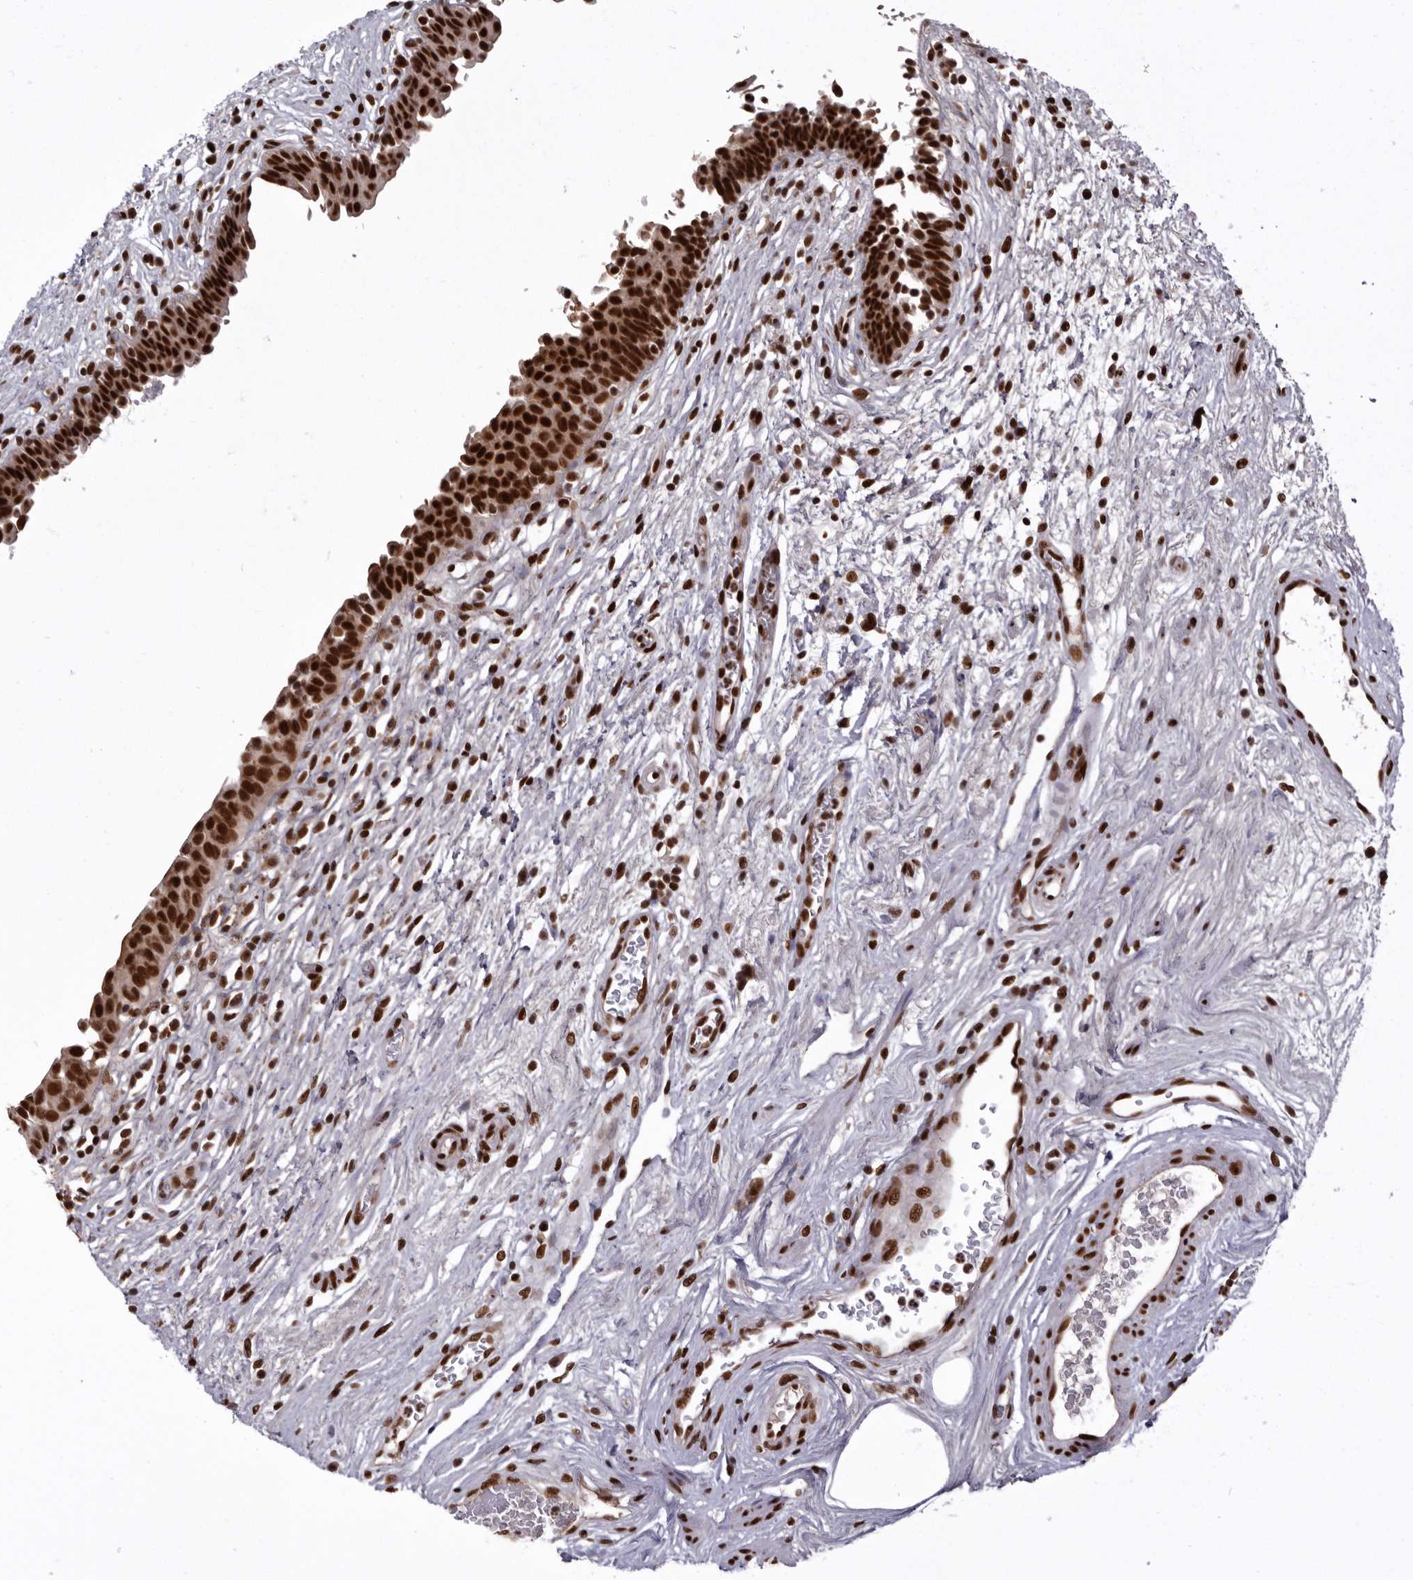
{"staining": {"intensity": "strong", "quantity": ">75%", "location": "nuclear"}, "tissue": "urinary bladder", "cell_type": "Urothelial cells", "image_type": "normal", "snomed": [{"axis": "morphology", "description": "Normal tissue, NOS"}, {"axis": "topography", "description": "Urinary bladder"}], "caption": "This image shows immunohistochemistry (IHC) staining of normal urinary bladder, with high strong nuclear expression in about >75% of urothelial cells.", "gene": "CHTOP", "patient": {"sex": "male", "age": 83}}